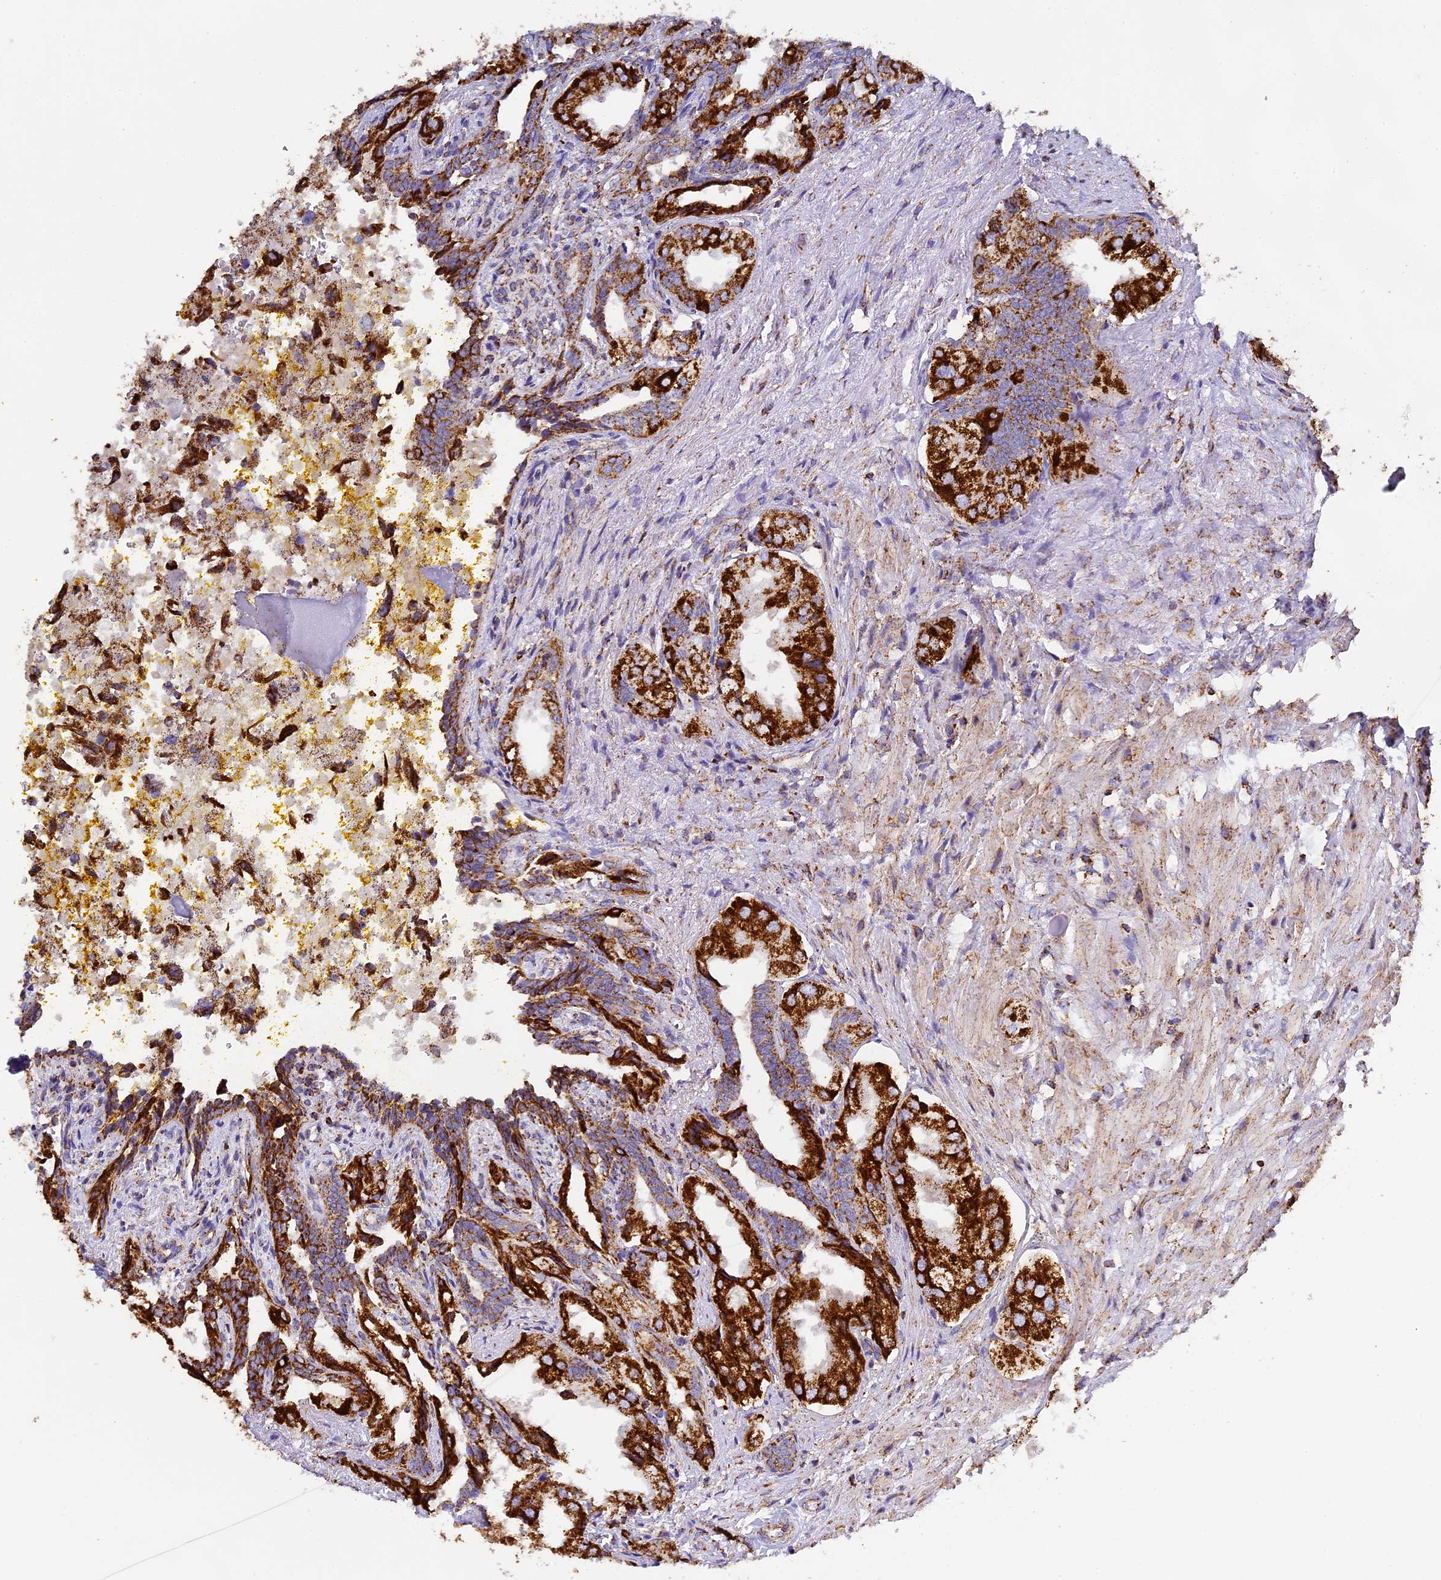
{"staining": {"intensity": "strong", "quantity": ">75%", "location": "cytoplasmic/membranous"}, "tissue": "seminal vesicle", "cell_type": "Glandular cells", "image_type": "normal", "snomed": [{"axis": "morphology", "description": "Normal tissue, NOS"}, {"axis": "topography", "description": "Seminal veicle"}], "caption": "This micrograph demonstrates IHC staining of benign human seminal vesicle, with high strong cytoplasmic/membranous positivity in about >75% of glandular cells.", "gene": "STK17A", "patient": {"sex": "male", "age": 63}}